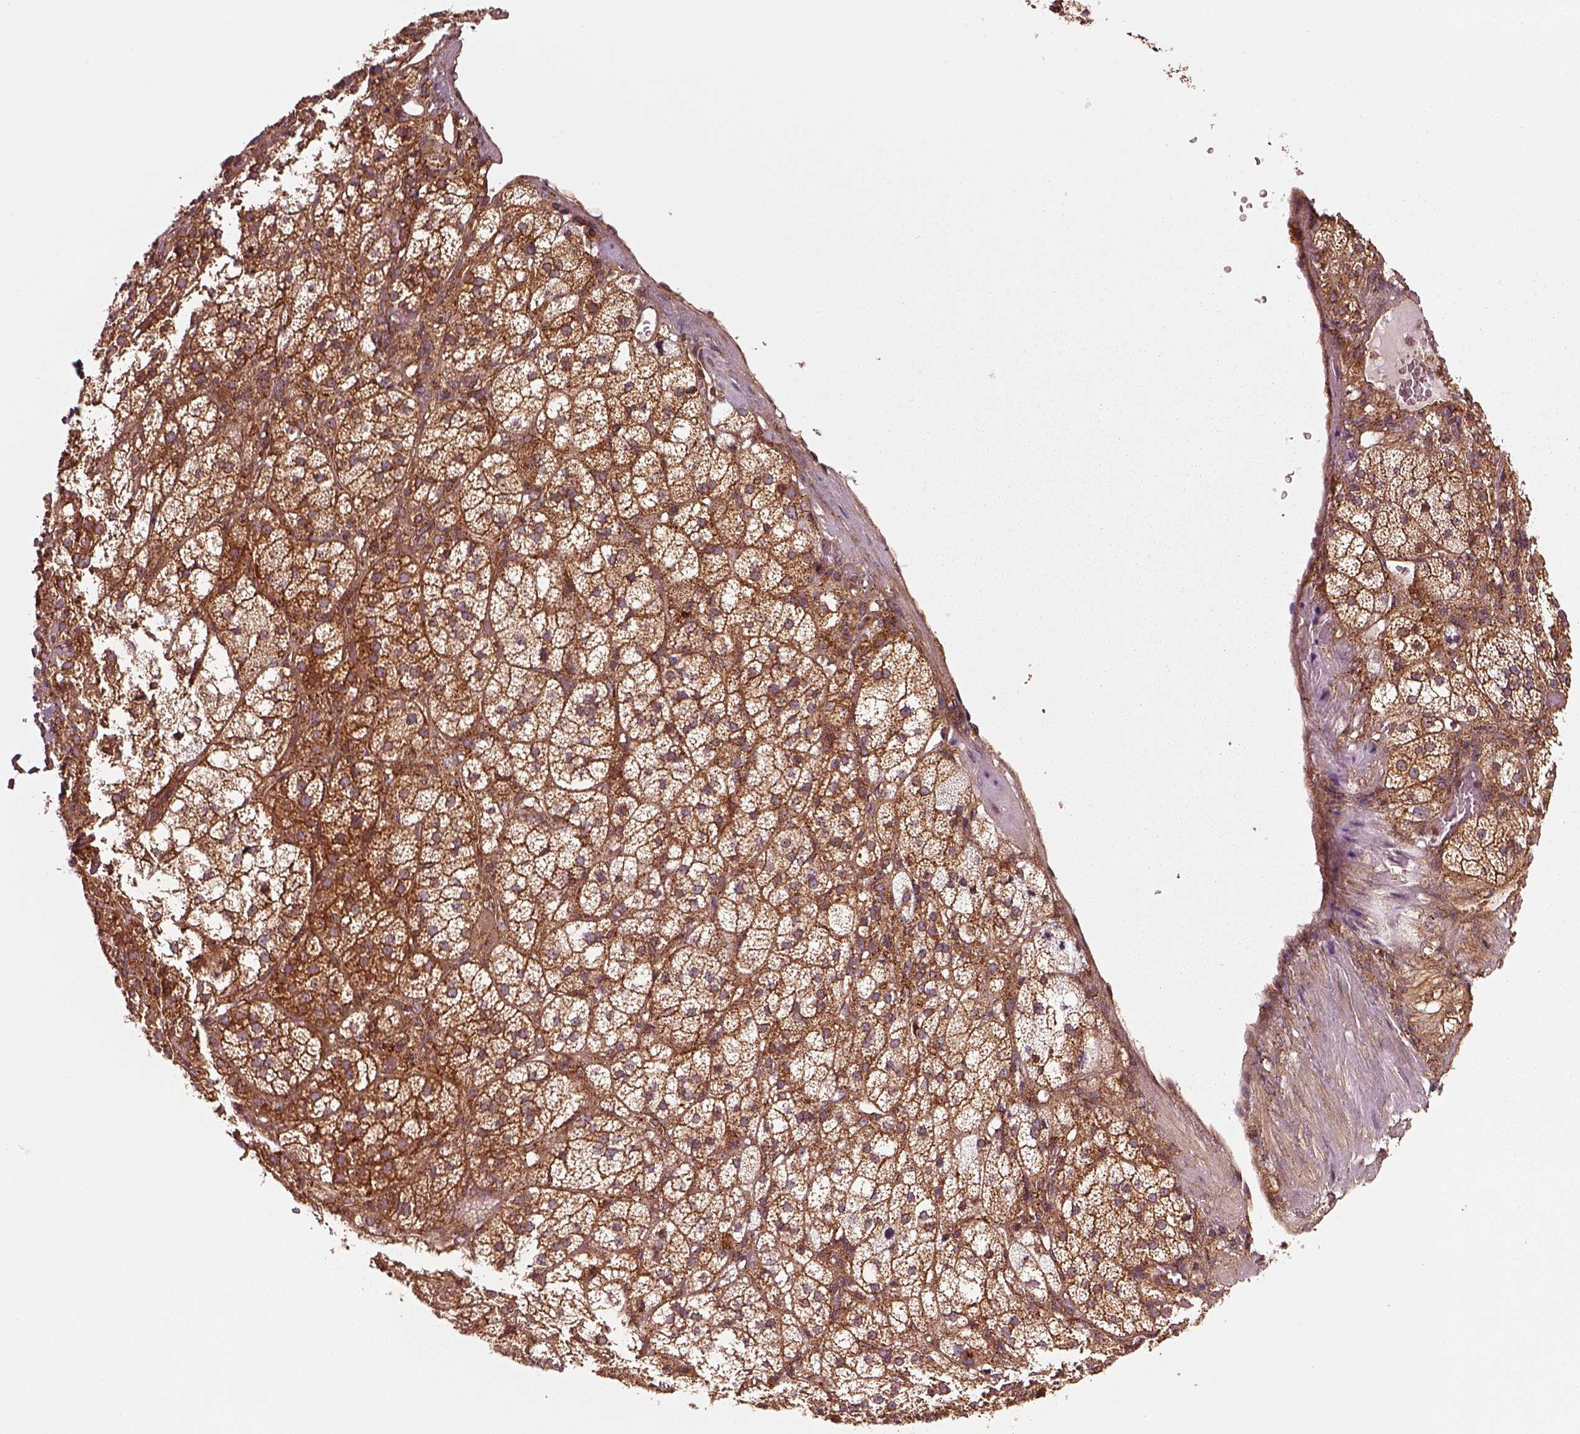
{"staining": {"intensity": "strong", "quantity": ">75%", "location": "cytoplasmic/membranous"}, "tissue": "adrenal gland", "cell_type": "Glandular cells", "image_type": "normal", "snomed": [{"axis": "morphology", "description": "Normal tissue, NOS"}, {"axis": "topography", "description": "Adrenal gland"}], "caption": "DAB immunohistochemical staining of benign human adrenal gland exhibits strong cytoplasmic/membranous protein staining in approximately >75% of glandular cells.", "gene": "WASHC2A", "patient": {"sex": "female", "age": 60}}